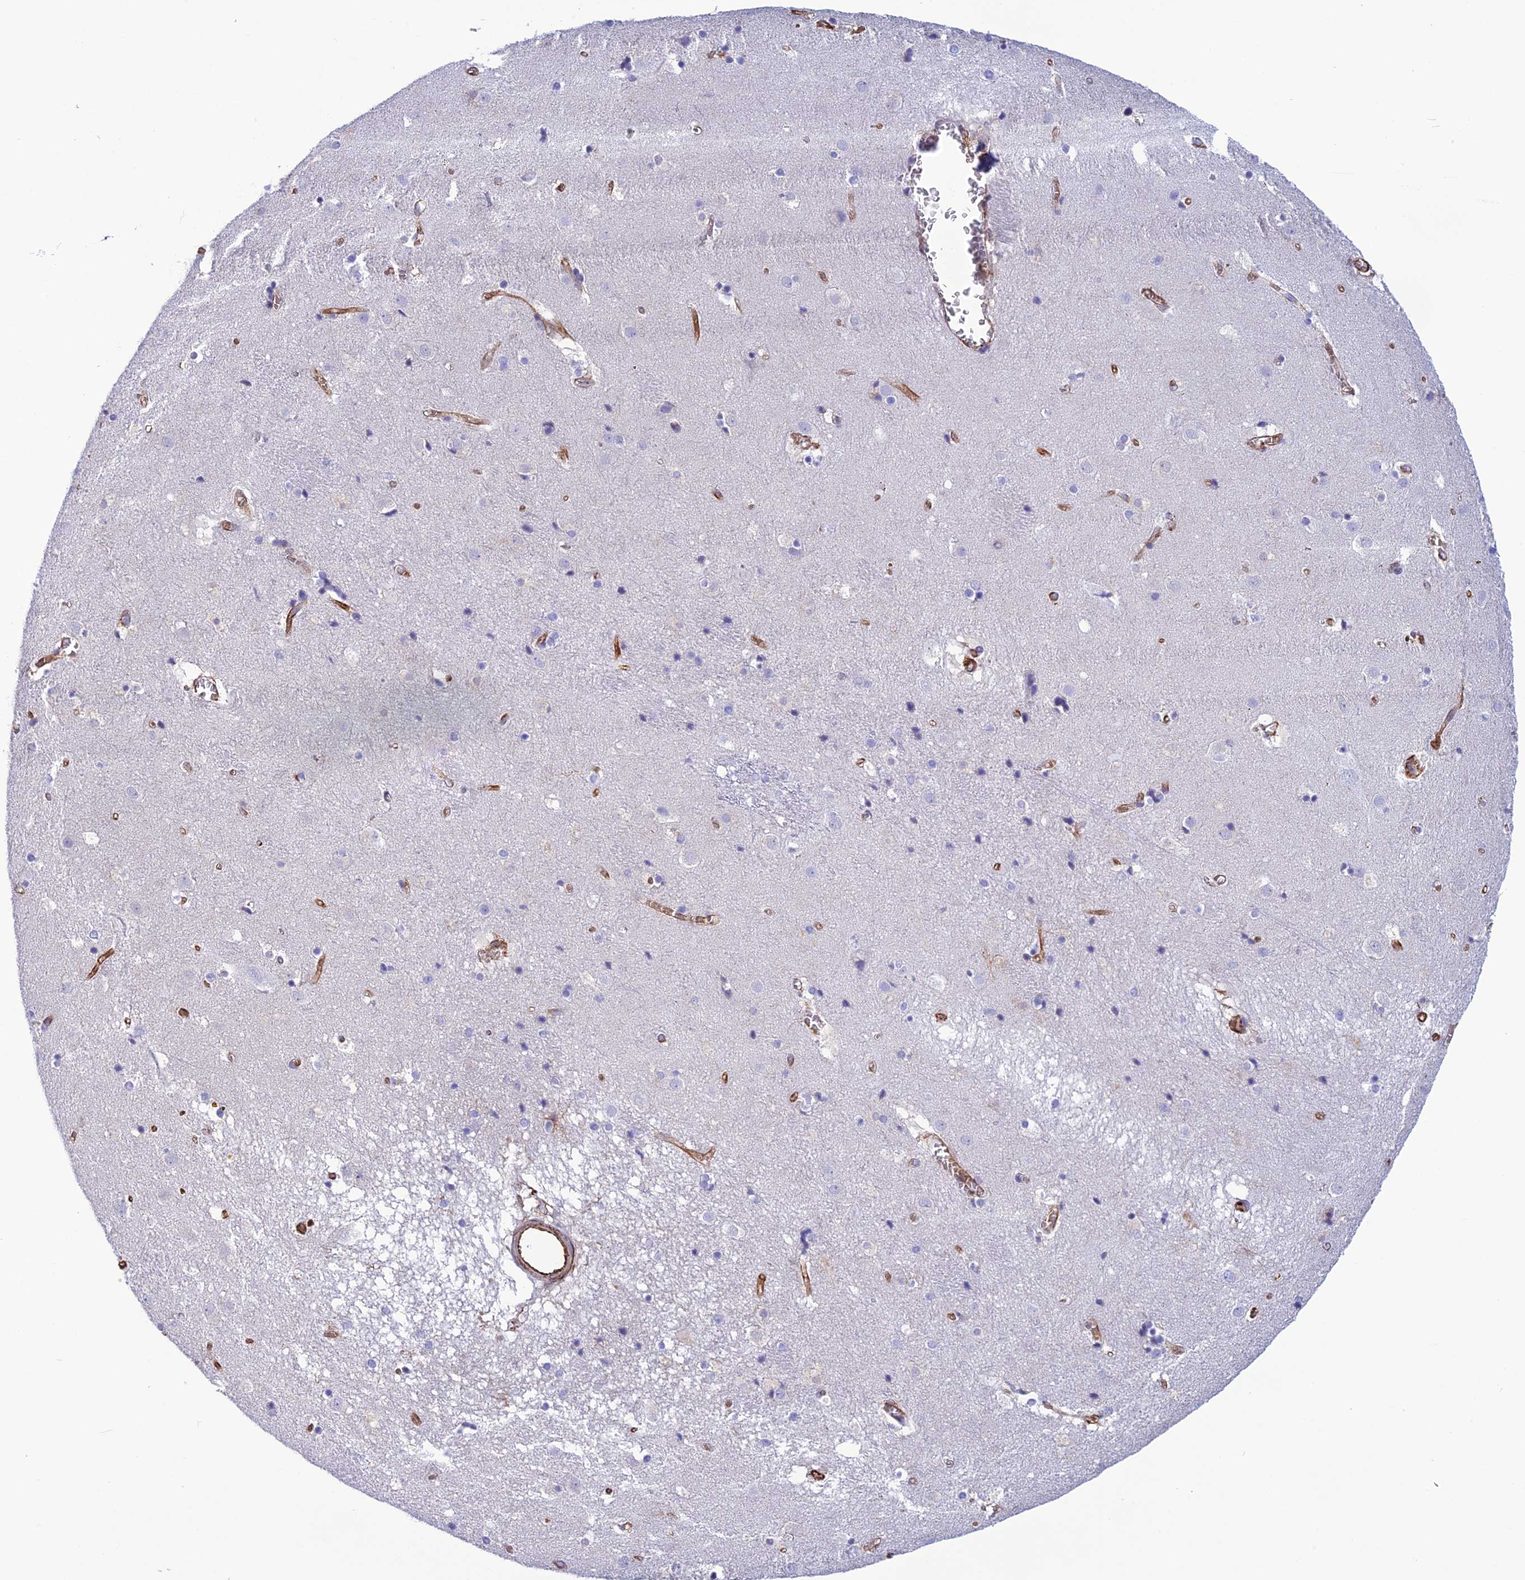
{"staining": {"intensity": "negative", "quantity": "none", "location": "none"}, "tissue": "caudate", "cell_type": "Glial cells", "image_type": "normal", "snomed": [{"axis": "morphology", "description": "Normal tissue, NOS"}, {"axis": "topography", "description": "Lateral ventricle wall"}], "caption": "Immunohistochemical staining of benign caudate exhibits no significant positivity in glial cells.", "gene": "FBXL20", "patient": {"sex": "male", "age": 70}}